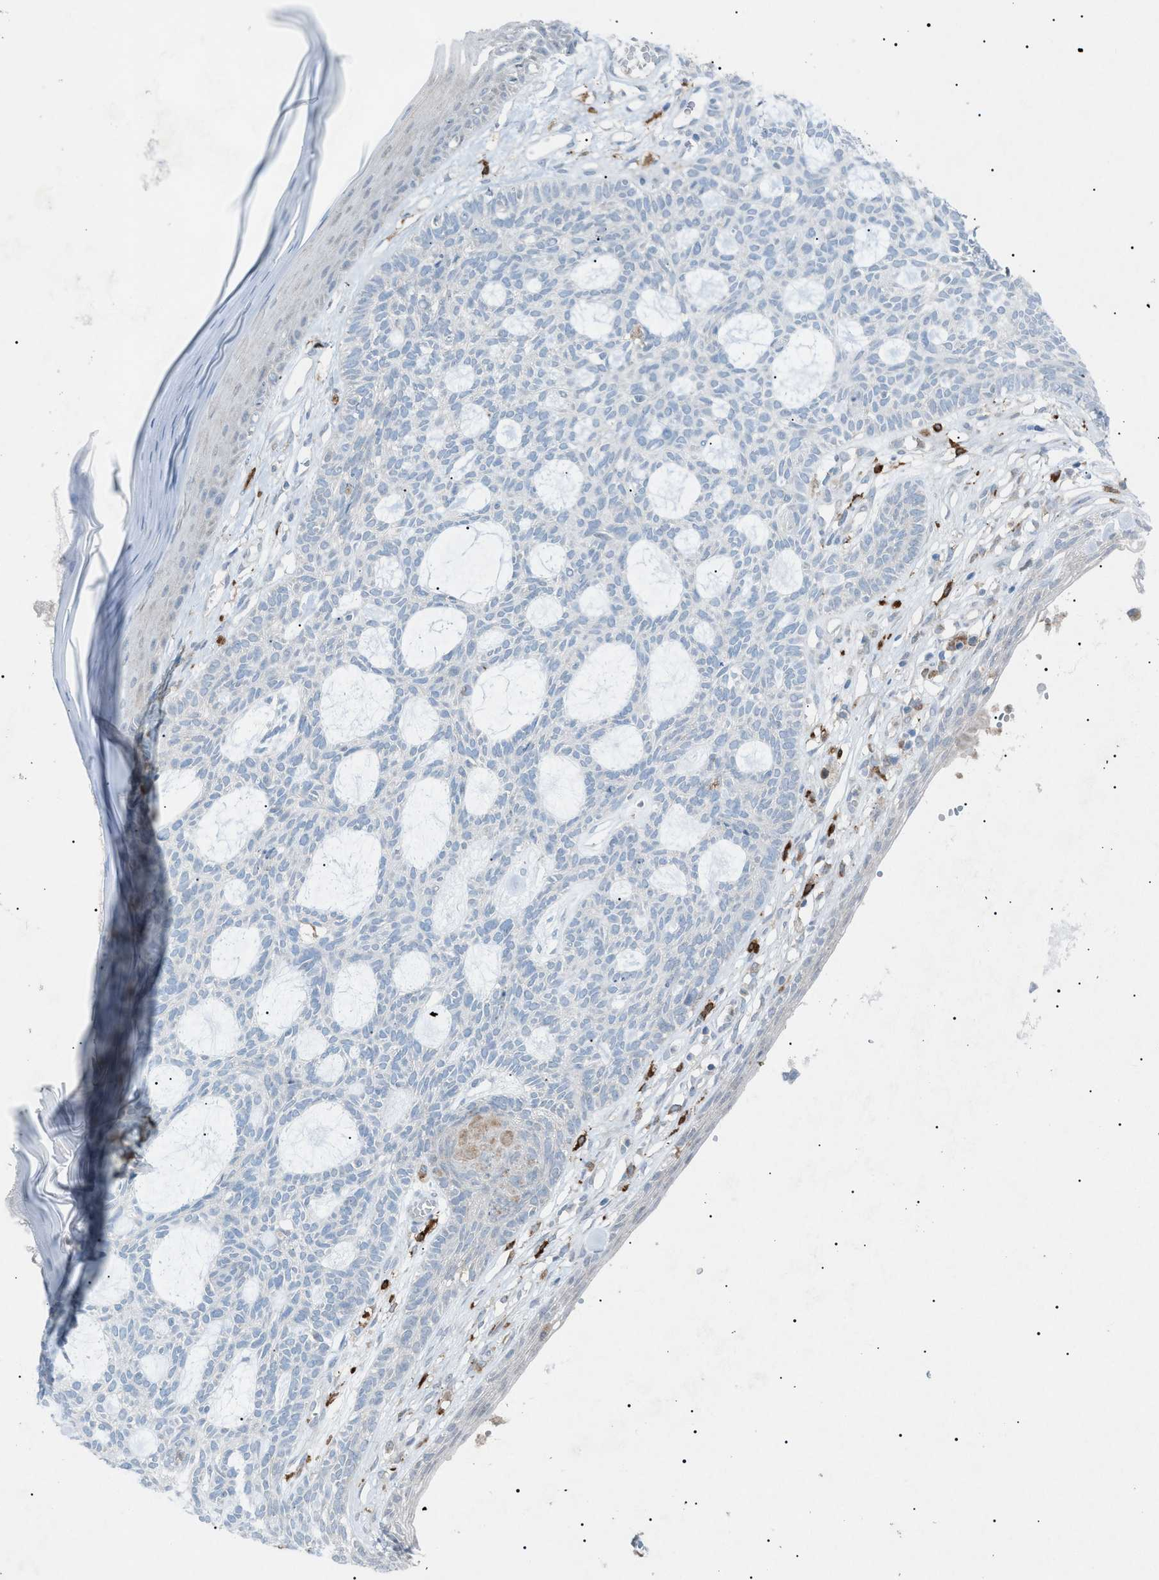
{"staining": {"intensity": "negative", "quantity": "none", "location": "none"}, "tissue": "skin cancer", "cell_type": "Tumor cells", "image_type": "cancer", "snomed": [{"axis": "morphology", "description": "Basal cell carcinoma"}, {"axis": "topography", "description": "Skin"}], "caption": "Skin basal cell carcinoma stained for a protein using IHC reveals no staining tumor cells.", "gene": "BTK", "patient": {"sex": "male", "age": 67}}